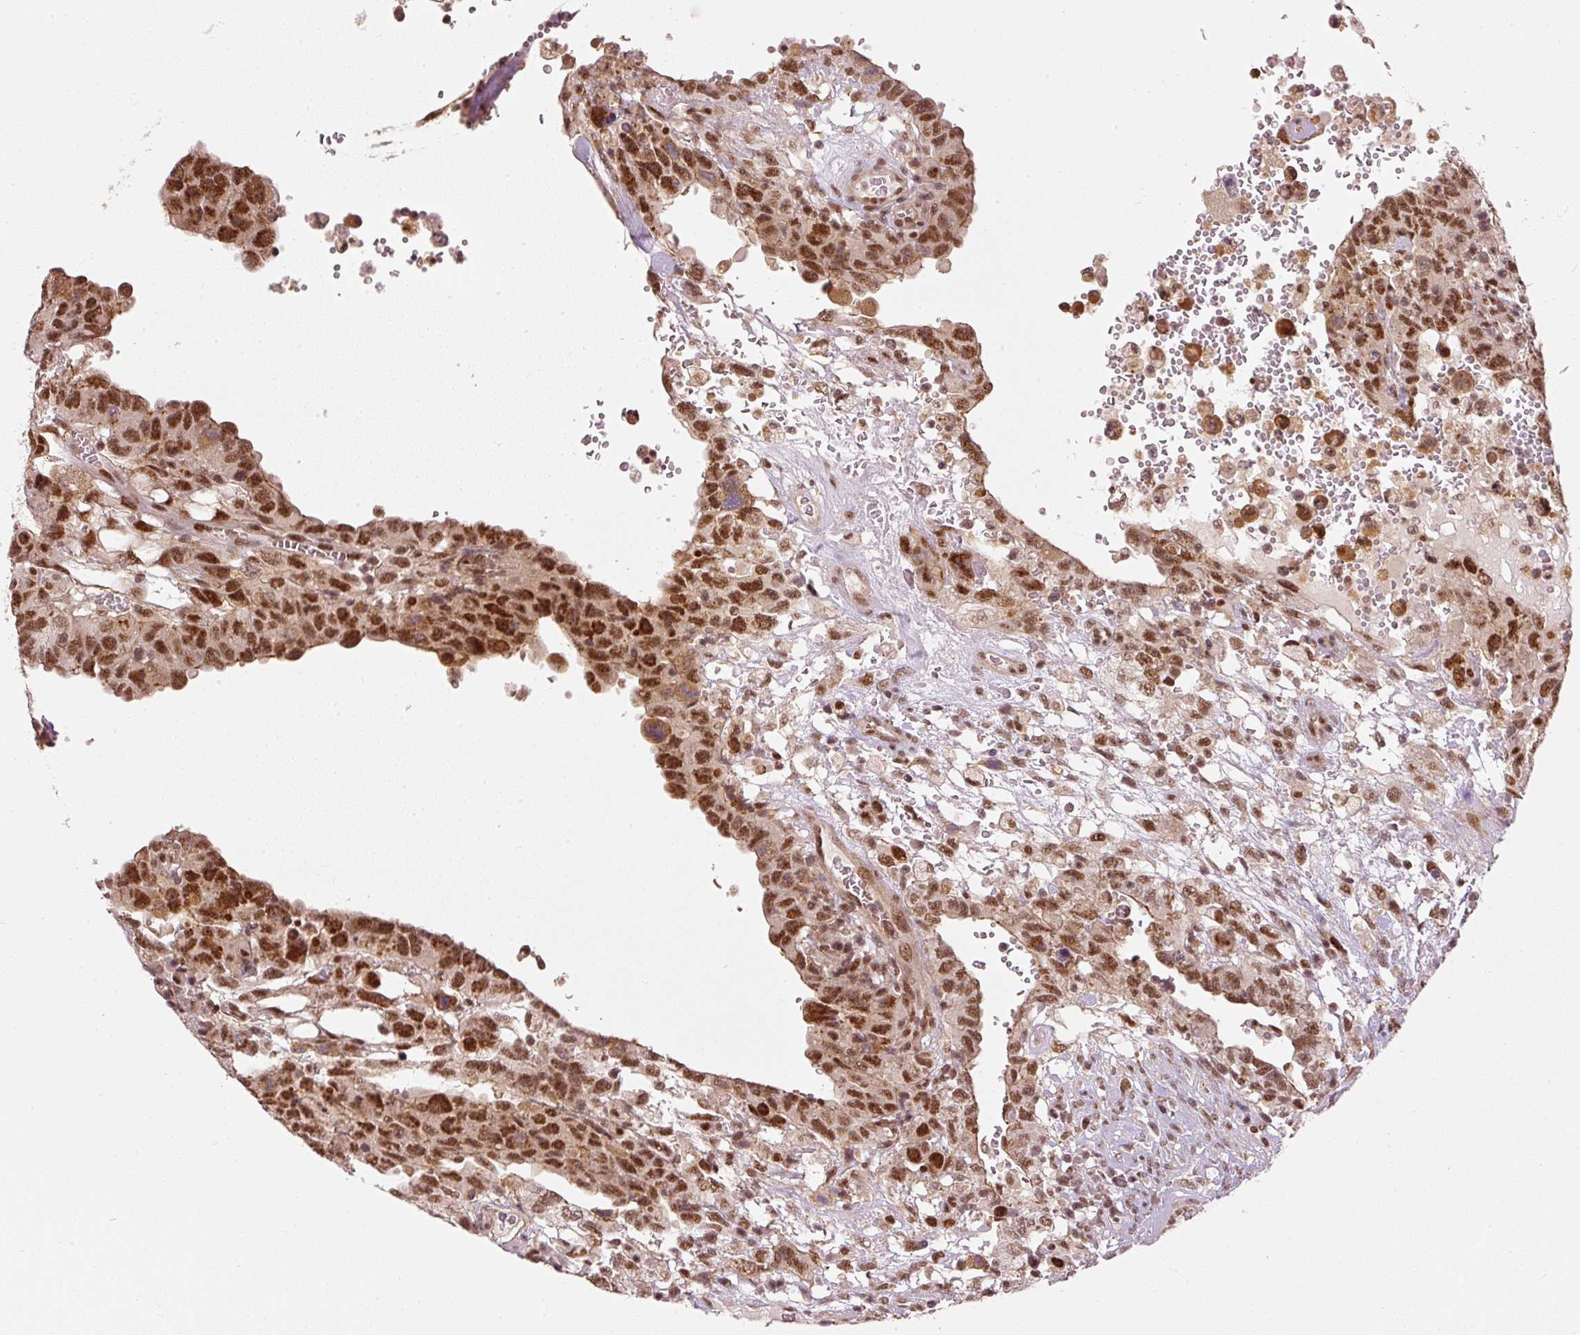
{"staining": {"intensity": "strong", "quantity": ">75%", "location": "nuclear"}, "tissue": "testis cancer", "cell_type": "Tumor cells", "image_type": "cancer", "snomed": [{"axis": "morphology", "description": "Carcinoma, Embryonal, NOS"}, {"axis": "topography", "description": "Testis"}], "caption": "Human testis embryonal carcinoma stained for a protein (brown) demonstrates strong nuclear positive positivity in about >75% of tumor cells.", "gene": "THOC6", "patient": {"sex": "male", "age": 26}}